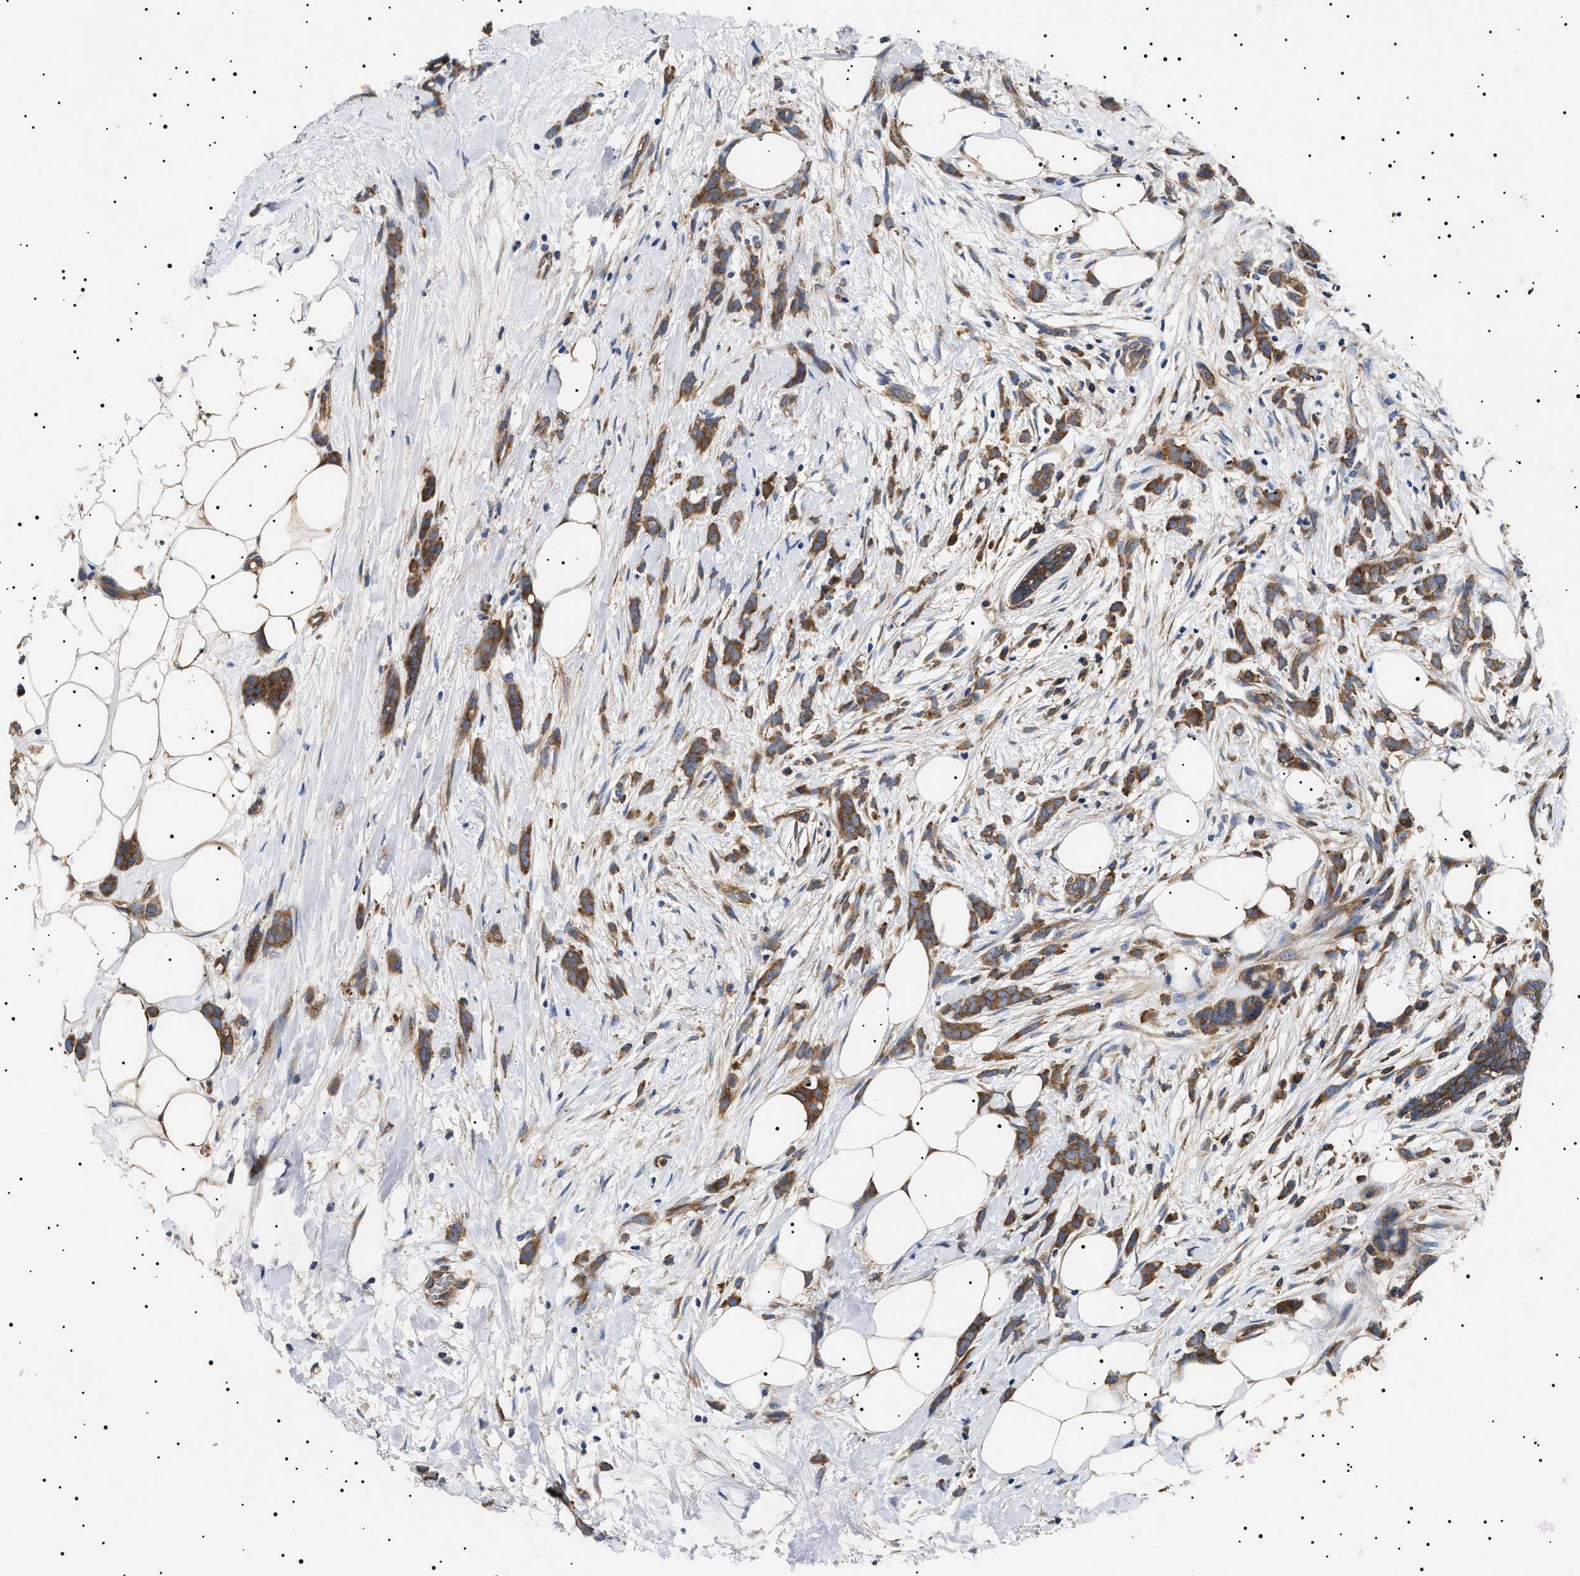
{"staining": {"intensity": "moderate", "quantity": ">75%", "location": "cytoplasmic/membranous"}, "tissue": "breast cancer", "cell_type": "Tumor cells", "image_type": "cancer", "snomed": [{"axis": "morphology", "description": "Lobular carcinoma, in situ"}, {"axis": "morphology", "description": "Lobular carcinoma"}, {"axis": "topography", "description": "Breast"}], "caption": "IHC micrograph of human breast cancer stained for a protein (brown), which demonstrates medium levels of moderate cytoplasmic/membranous expression in approximately >75% of tumor cells.", "gene": "TPP2", "patient": {"sex": "female", "age": 41}}